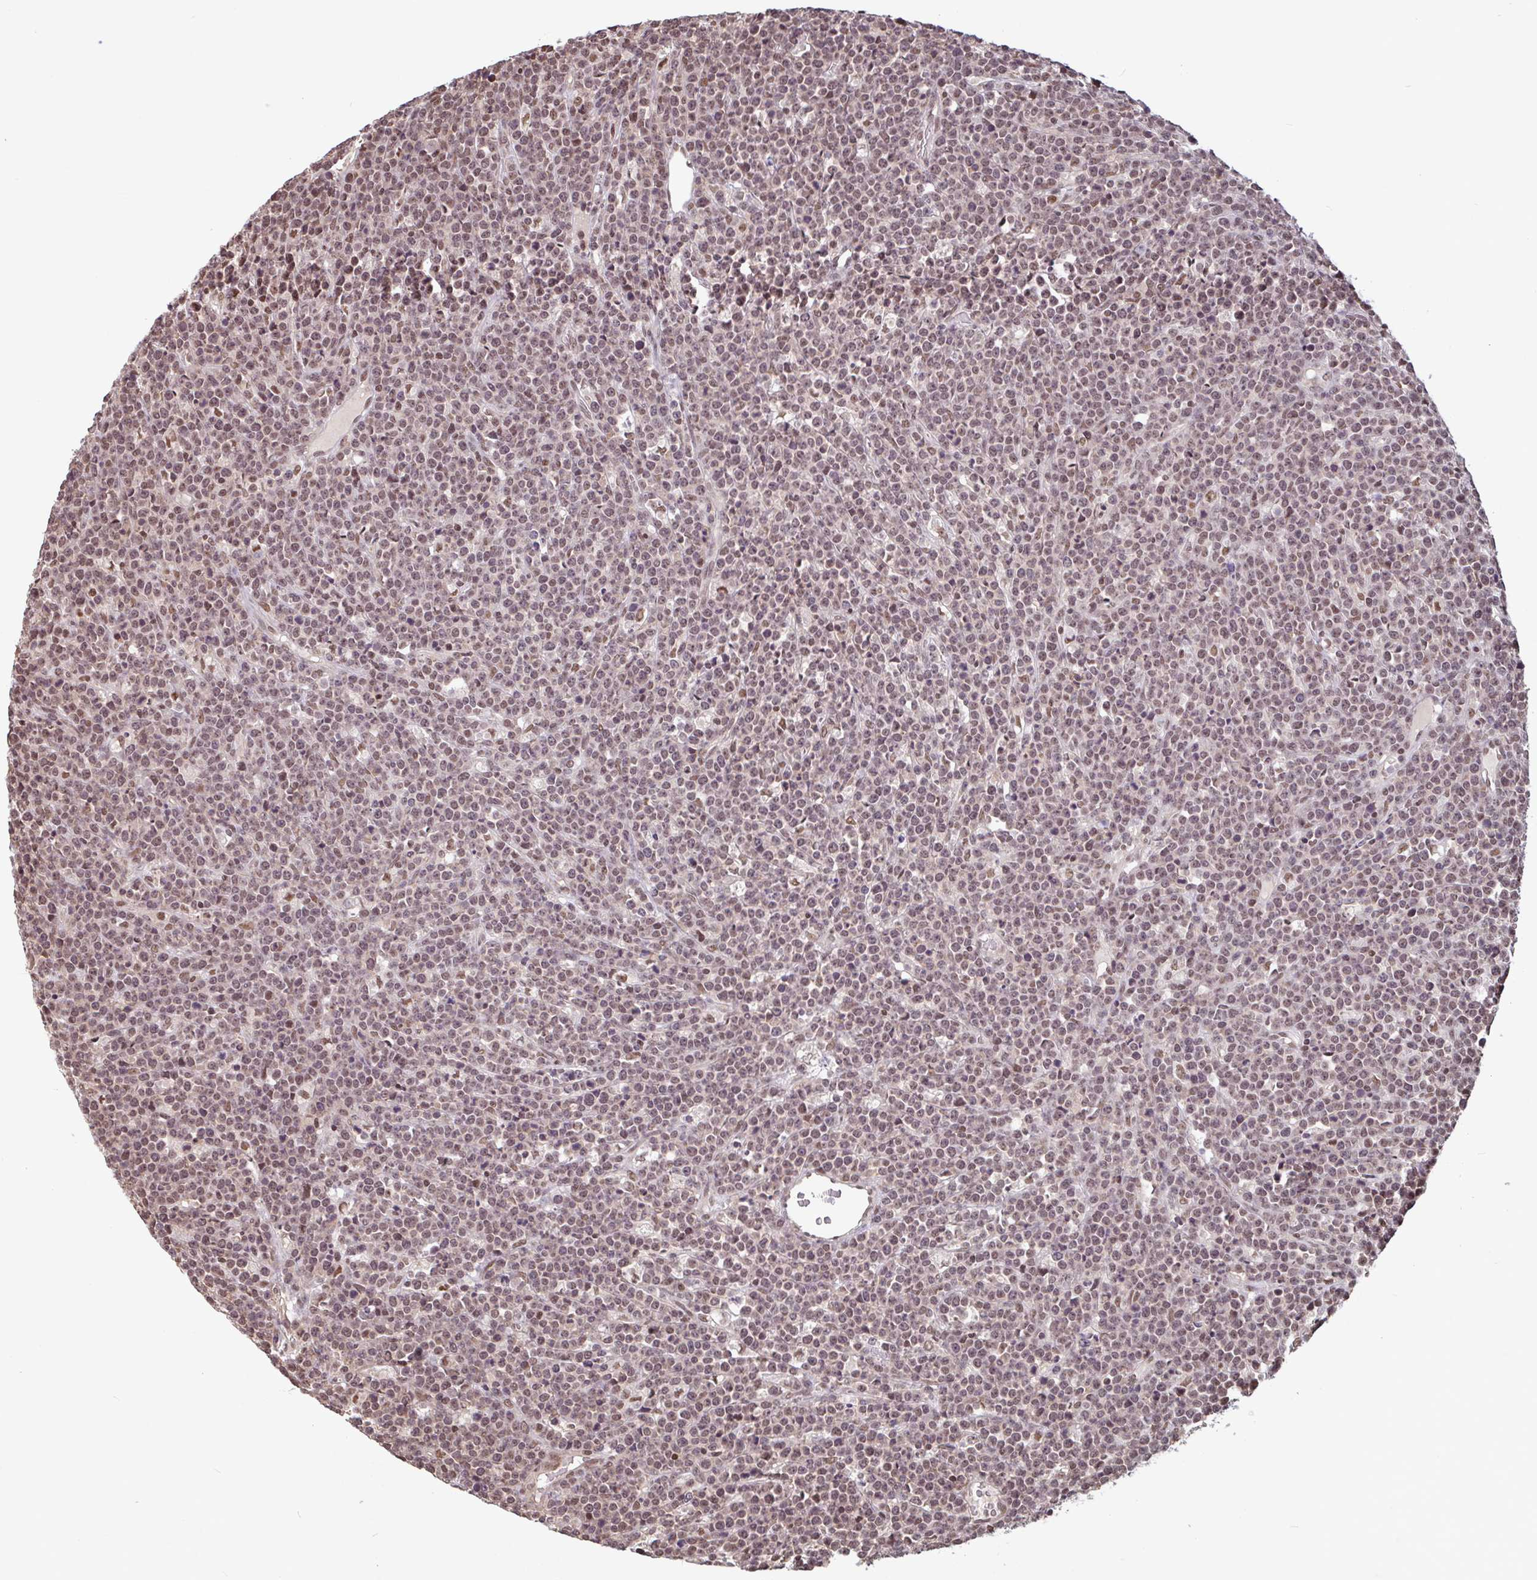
{"staining": {"intensity": "moderate", "quantity": ">75%", "location": "nuclear"}, "tissue": "lymphoma", "cell_type": "Tumor cells", "image_type": "cancer", "snomed": [{"axis": "morphology", "description": "Malignant lymphoma, non-Hodgkin's type, High grade"}, {"axis": "topography", "description": "Ovary"}], "caption": "High-grade malignant lymphoma, non-Hodgkin's type tissue displays moderate nuclear expression in approximately >75% of tumor cells, visualized by immunohistochemistry.", "gene": "DR1", "patient": {"sex": "female", "age": 56}}